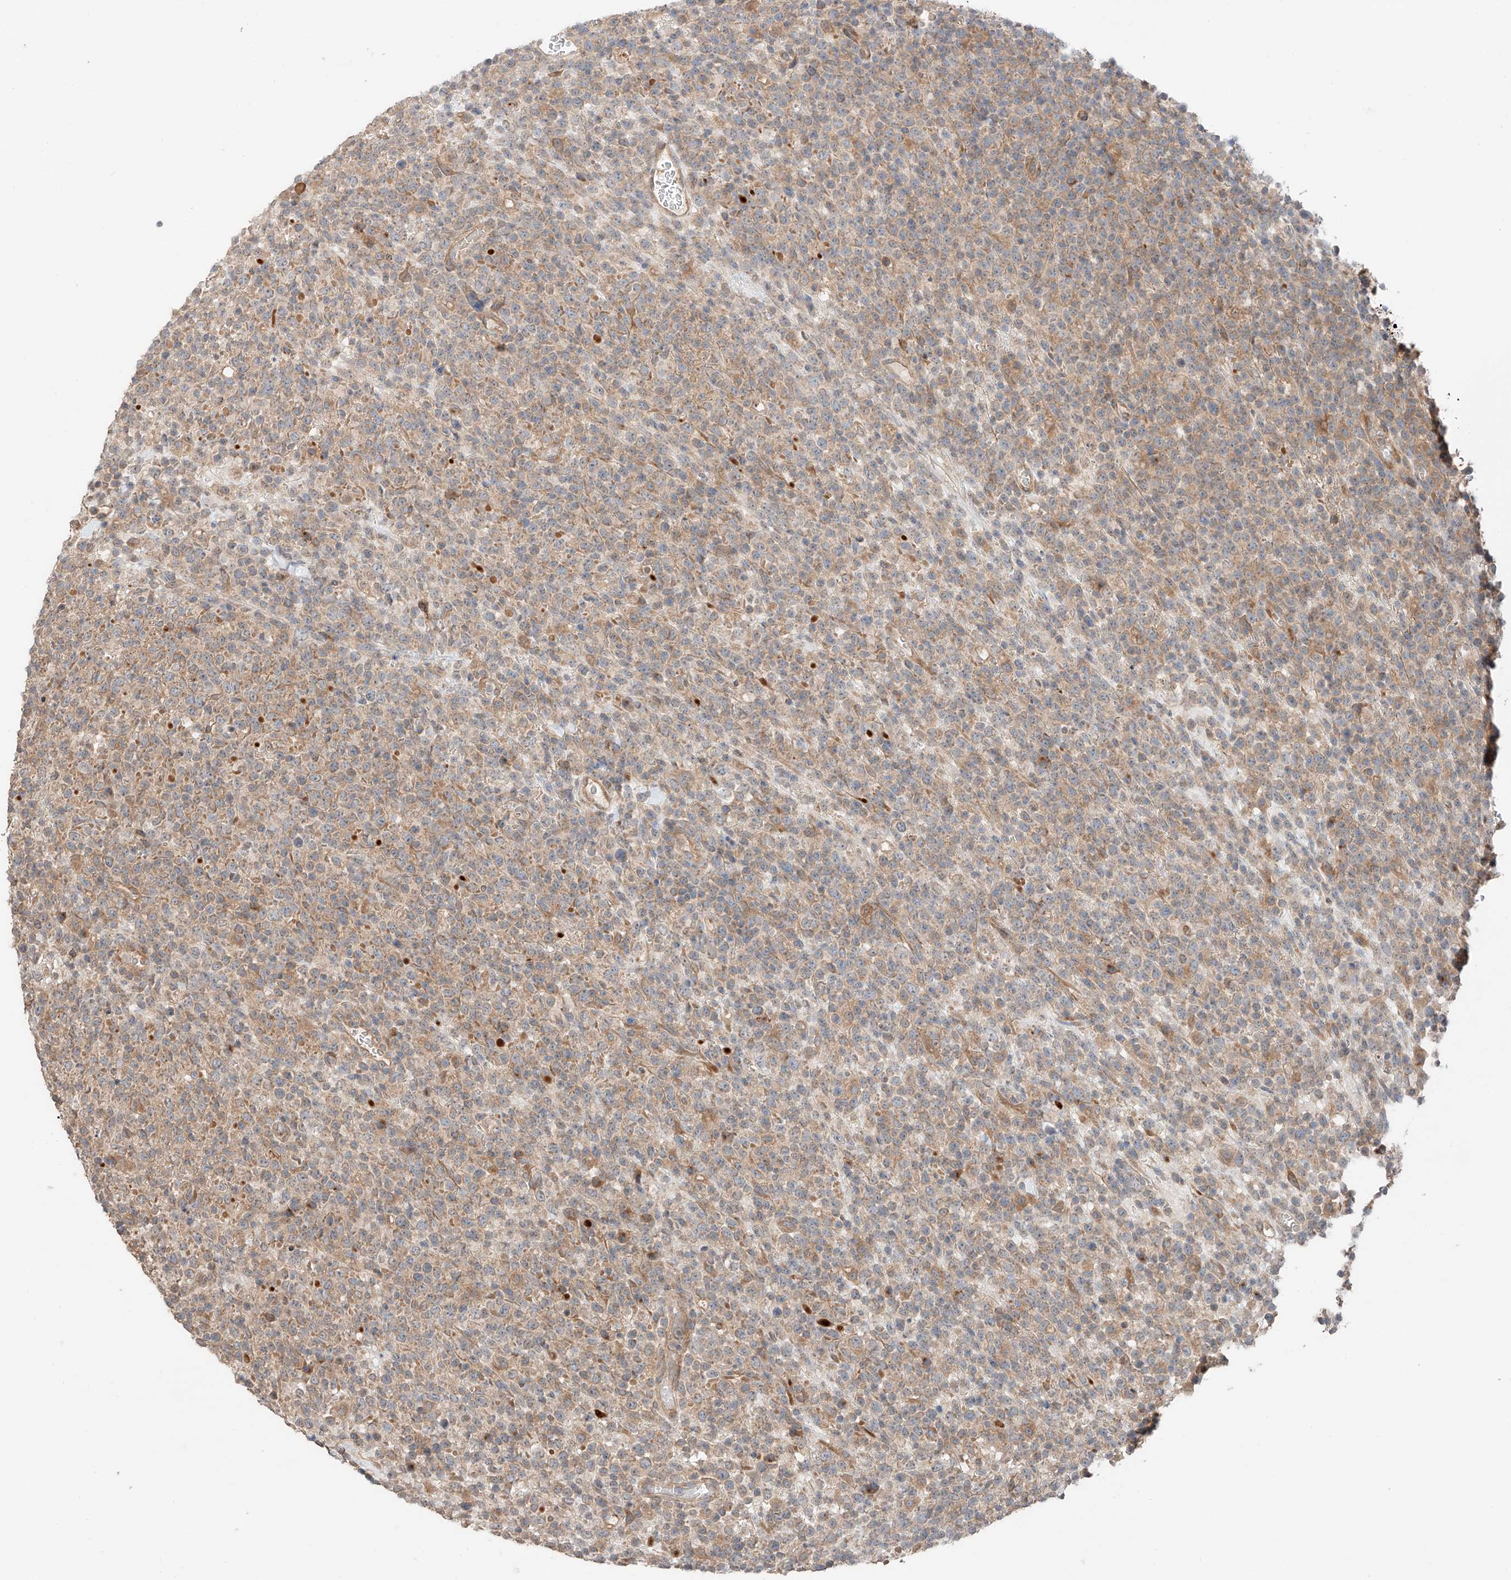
{"staining": {"intensity": "weak", "quantity": ">75%", "location": "cytoplasmic/membranous"}, "tissue": "lymphoma", "cell_type": "Tumor cells", "image_type": "cancer", "snomed": [{"axis": "morphology", "description": "Malignant lymphoma, non-Hodgkin's type, High grade"}, {"axis": "topography", "description": "Colon"}], "caption": "Immunohistochemical staining of high-grade malignant lymphoma, non-Hodgkin's type reveals weak cytoplasmic/membranous protein expression in approximately >75% of tumor cells.", "gene": "XPNPEP1", "patient": {"sex": "female", "age": 53}}